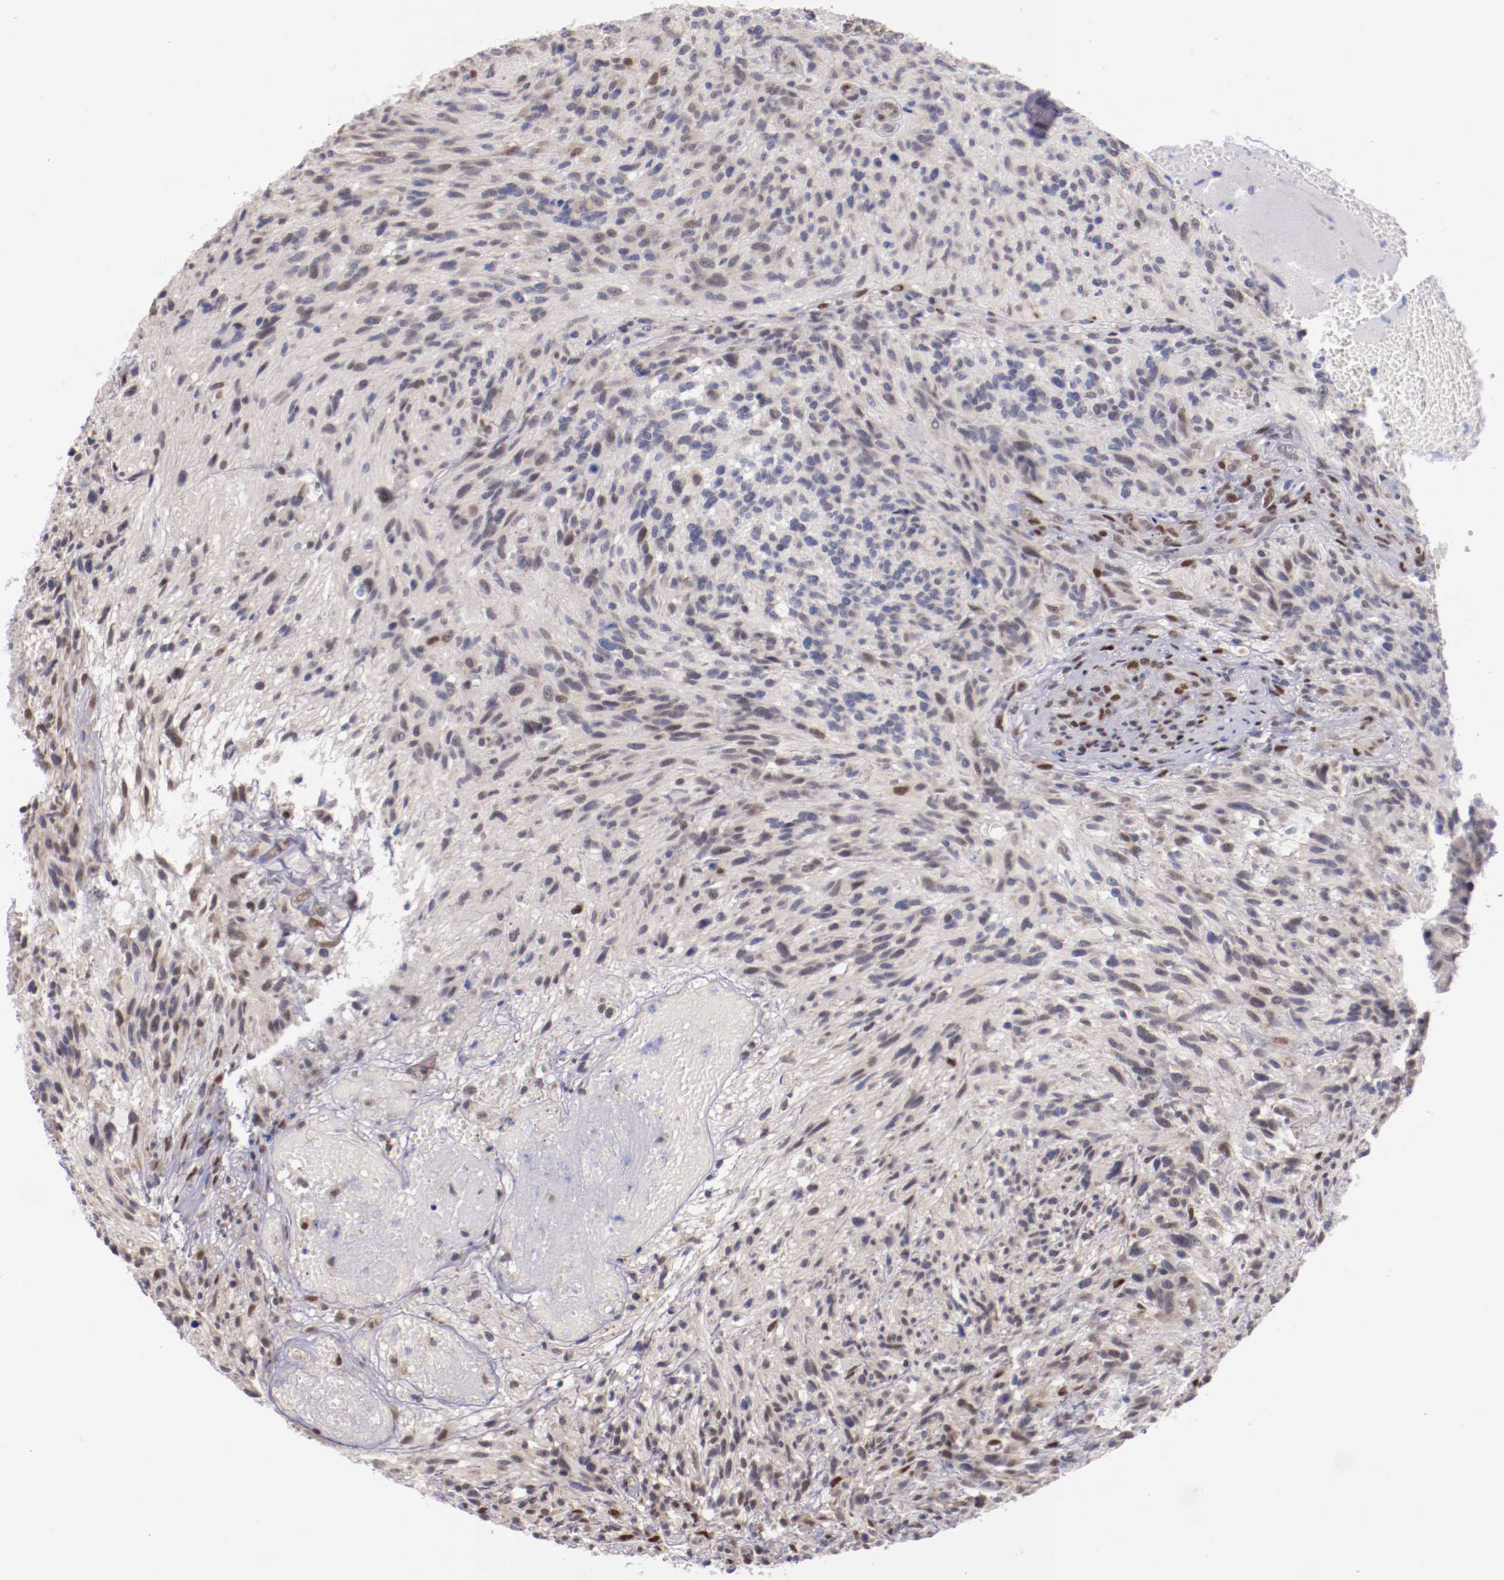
{"staining": {"intensity": "weak", "quantity": "<25%", "location": "nuclear"}, "tissue": "glioma", "cell_type": "Tumor cells", "image_type": "cancer", "snomed": [{"axis": "morphology", "description": "Normal tissue, NOS"}, {"axis": "morphology", "description": "Glioma, malignant, High grade"}, {"axis": "topography", "description": "Cerebral cortex"}], "caption": "Malignant high-grade glioma was stained to show a protein in brown. There is no significant staining in tumor cells. (Stains: DAB immunohistochemistry with hematoxylin counter stain, Microscopy: brightfield microscopy at high magnification).", "gene": "SRF", "patient": {"sex": "male", "age": 75}}